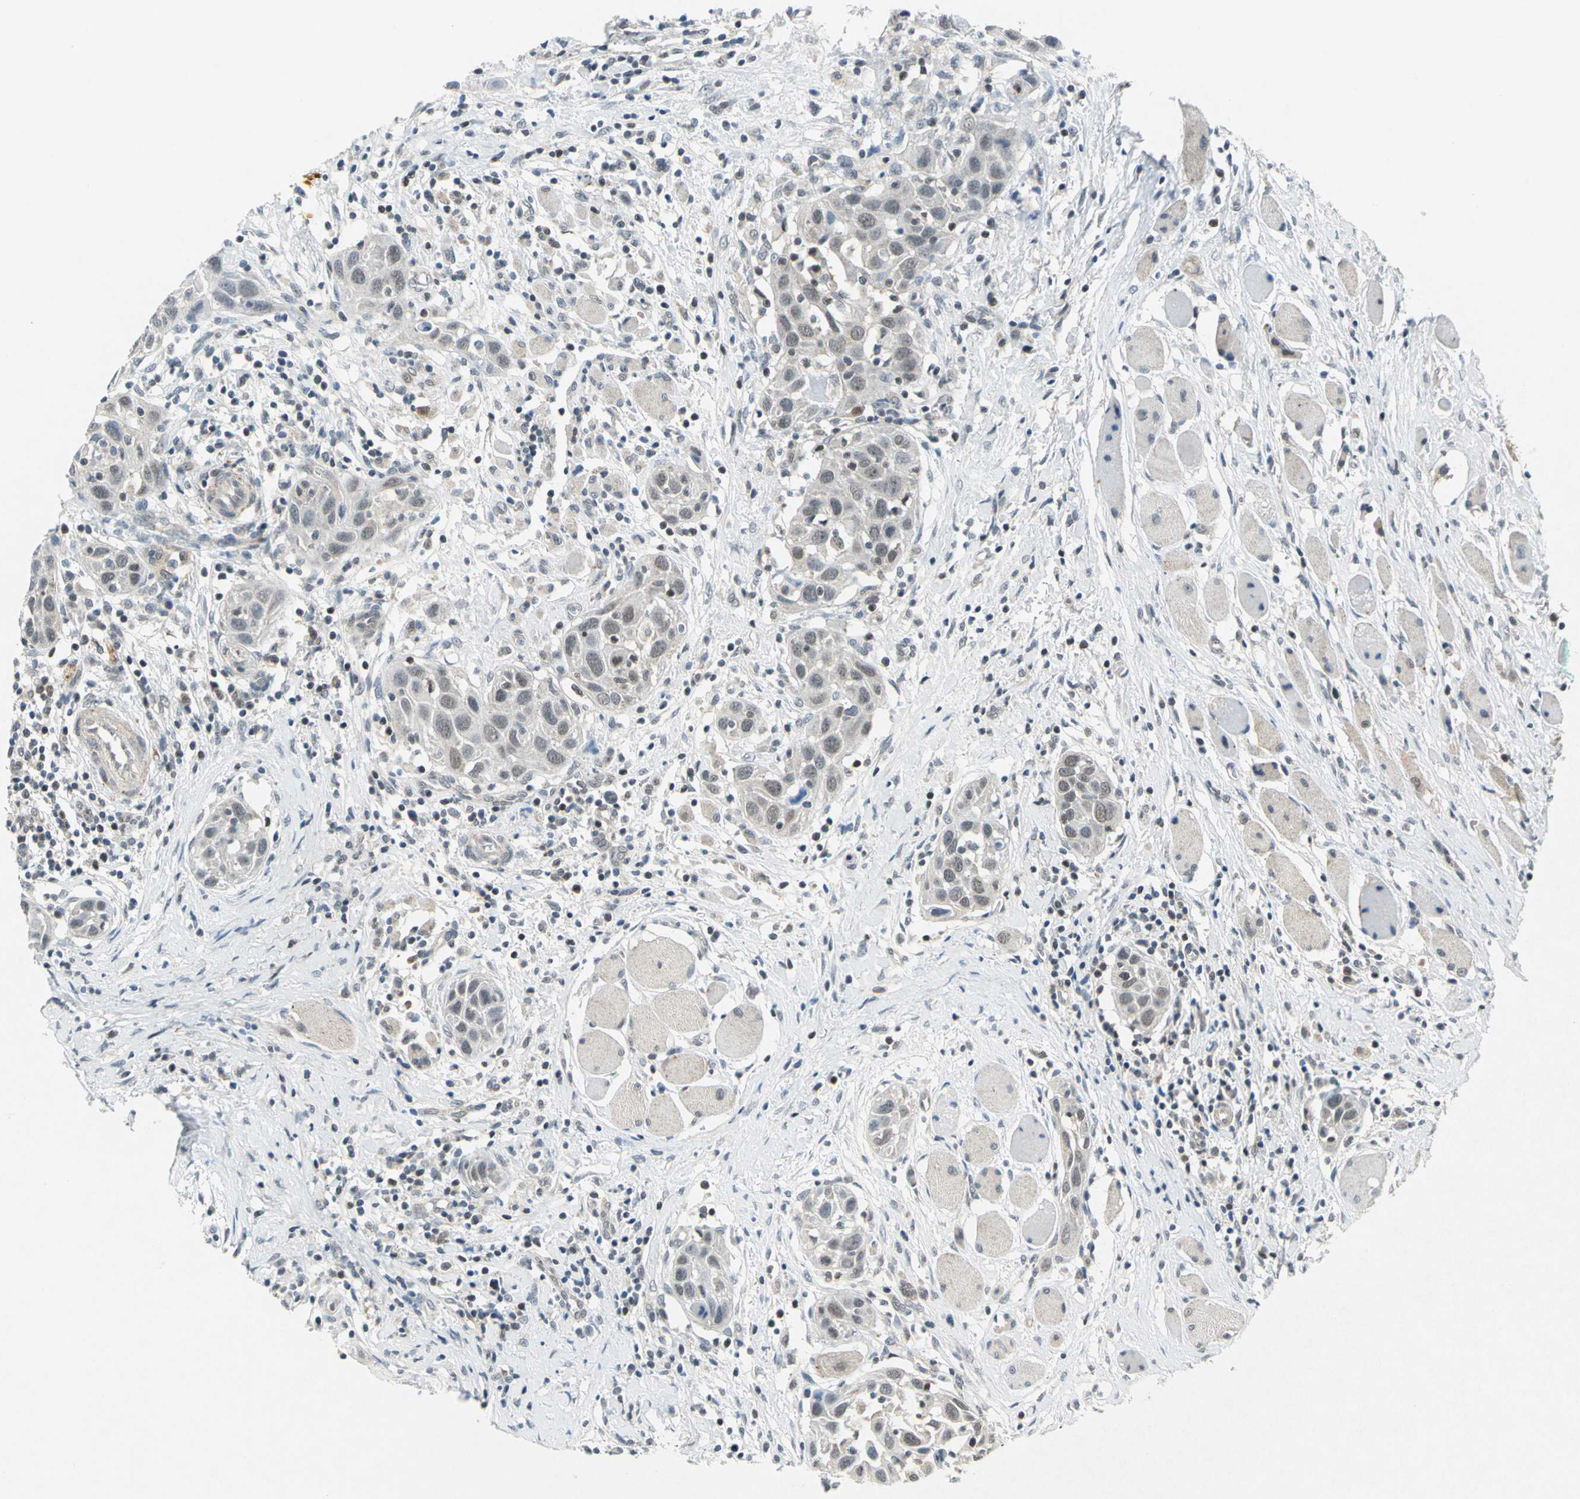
{"staining": {"intensity": "negative", "quantity": "none", "location": "none"}, "tissue": "head and neck cancer", "cell_type": "Tumor cells", "image_type": "cancer", "snomed": [{"axis": "morphology", "description": "Squamous cell carcinoma, NOS"}, {"axis": "topography", "description": "Oral tissue"}, {"axis": "topography", "description": "Head-Neck"}], "caption": "An image of human squamous cell carcinoma (head and neck) is negative for staining in tumor cells.", "gene": "PIN1", "patient": {"sex": "female", "age": 50}}